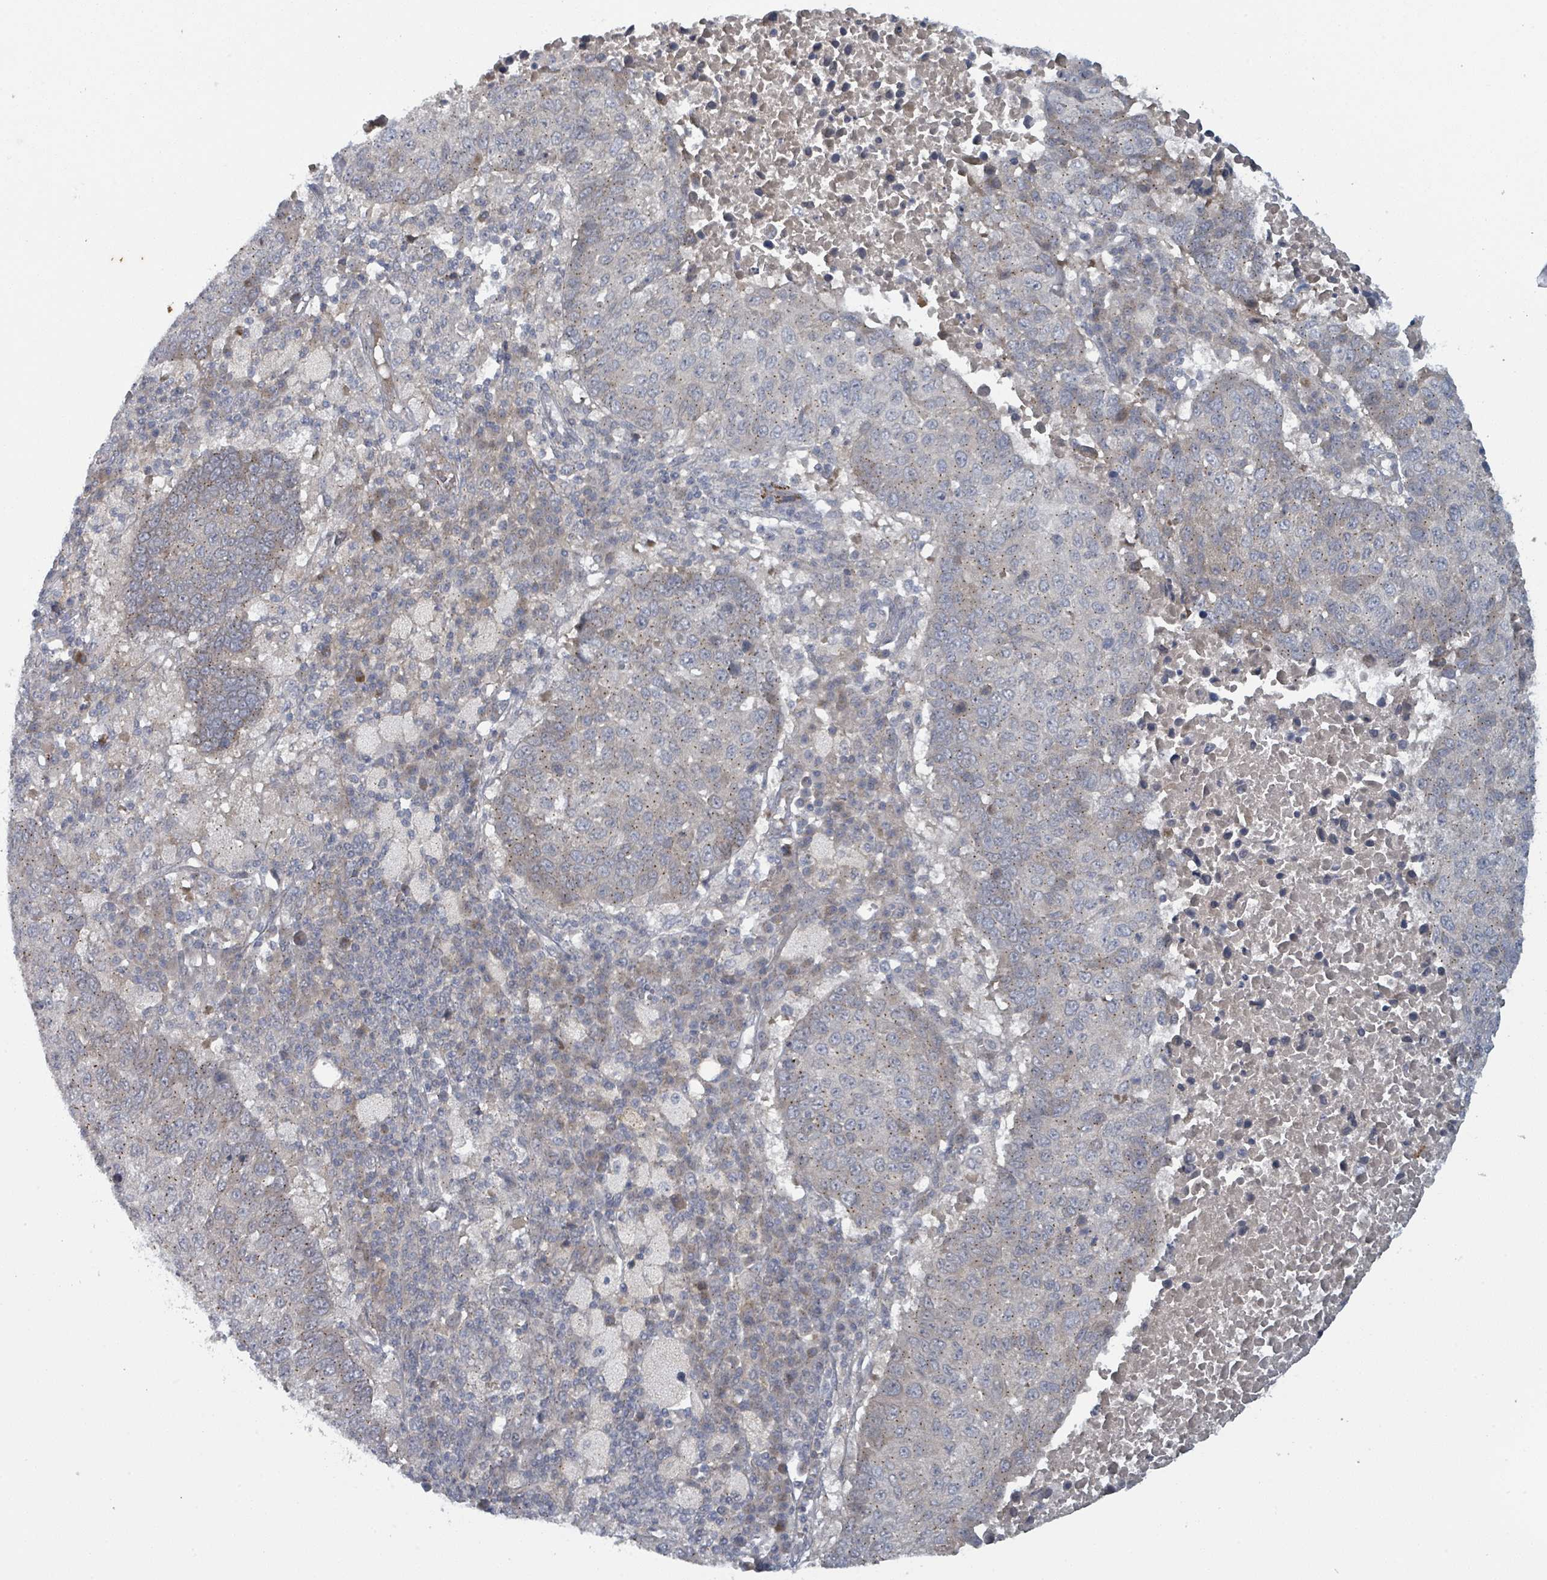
{"staining": {"intensity": "weak", "quantity": "25%-75%", "location": "cytoplasmic/membranous"}, "tissue": "lung cancer", "cell_type": "Tumor cells", "image_type": "cancer", "snomed": [{"axis": "morphology", "description": "Squamous cell carcinoma, NOS"}, {"axis": "topography", "description": "Lung"}], "caption": "DAB (3,3'-diaminobenzidine) immunohistochemical staining of human squamous cell carcinoma (lung) displays weak cytoplasmic/membranous protein staining in approximately 25%-75% of tumor cells. The staining was performed using DAB (3,3'-diaminobenzidine) to visualize the protein expression in brown, while the nuclei were stained in blue with hematoxylin (Magnification: 20x).", "gene": "COL5A3", "patient": {"sex": "male", "age": 73}}